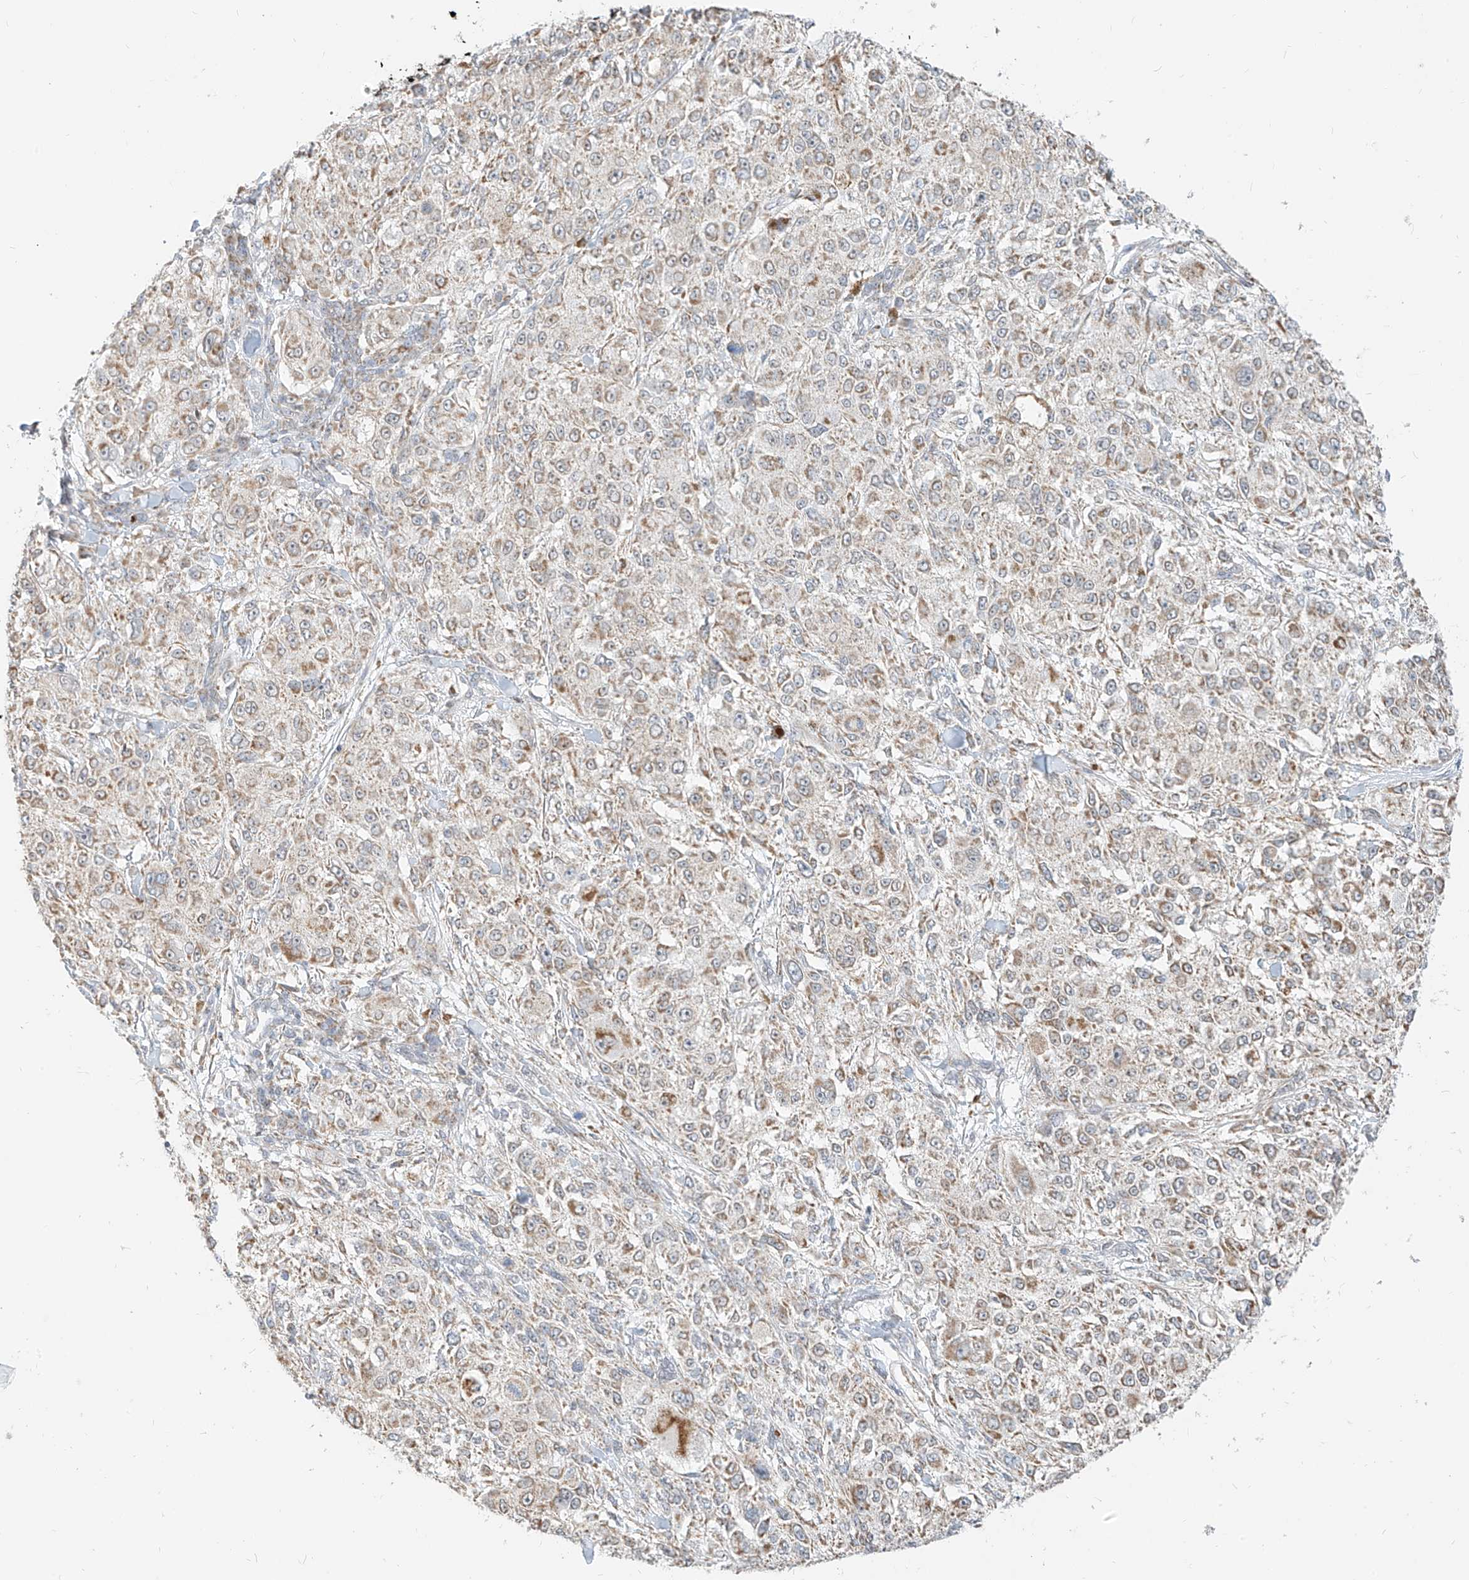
{"staining": {"intensity": "weak", "quantity": ">75%", "location": "cytoplasmic/membranous"}, "tissue": "melanoma", "cell_type": "Tumor cells", "image_type": "cancer", "snomed": [{"axis": "morphology", "description": "Necrosis, NOS"}, {"axis": "morphology", "description": "Malignant melanoma, NOS"}, {"axis": "topography", "description": "Skin"}], "caption": "Immunohistochemistry (IHC) micrograph of malignant melanoma stained for a protein (brown), which demonstrates low levels of weak cytoplasmic/membranous staining in approximately >75% of tumor cells.", "gene": "MTUS2", "patient": {"sex": "female", "age": 87}}